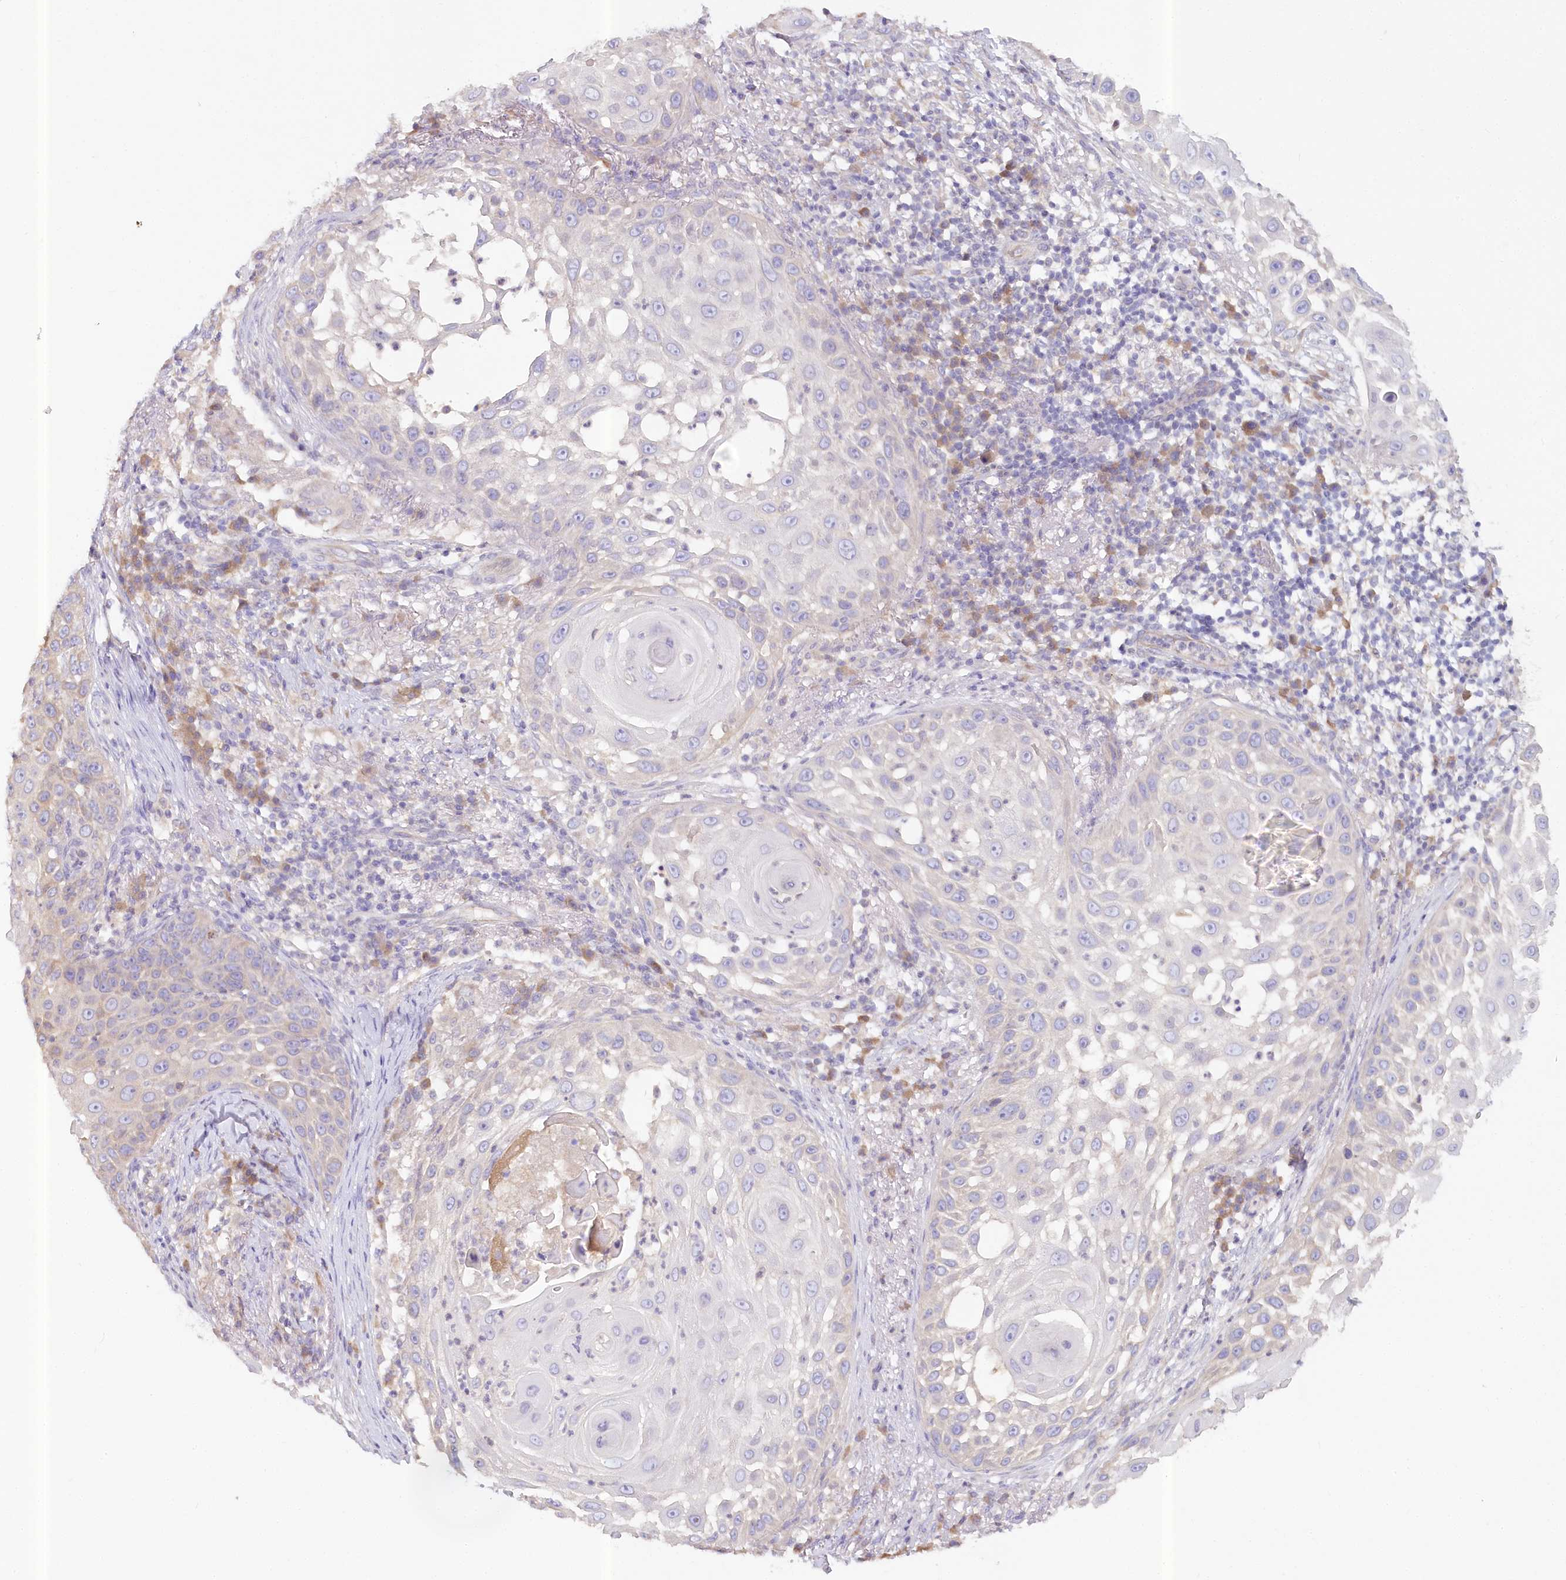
{"staining": {"intensity": "negative", "quantity": "none", "location": "none"}, "tissue": "skin cancer", "cell_type": "Tumor cells", "image_type": "cancer", "snomed": [{"axis": "morphology", "description": "Squamous cell carcinoma, NOS"}, {"axis": "topography", "description": "Skin"}], "caption": "Human skin squamous cell carcinoma stained for a protein using immunohistochemistry (IHC) displays no positivity in tumor cells.", "gene": "PAIP2", "patient": {"sex": "female", "age": 44}}